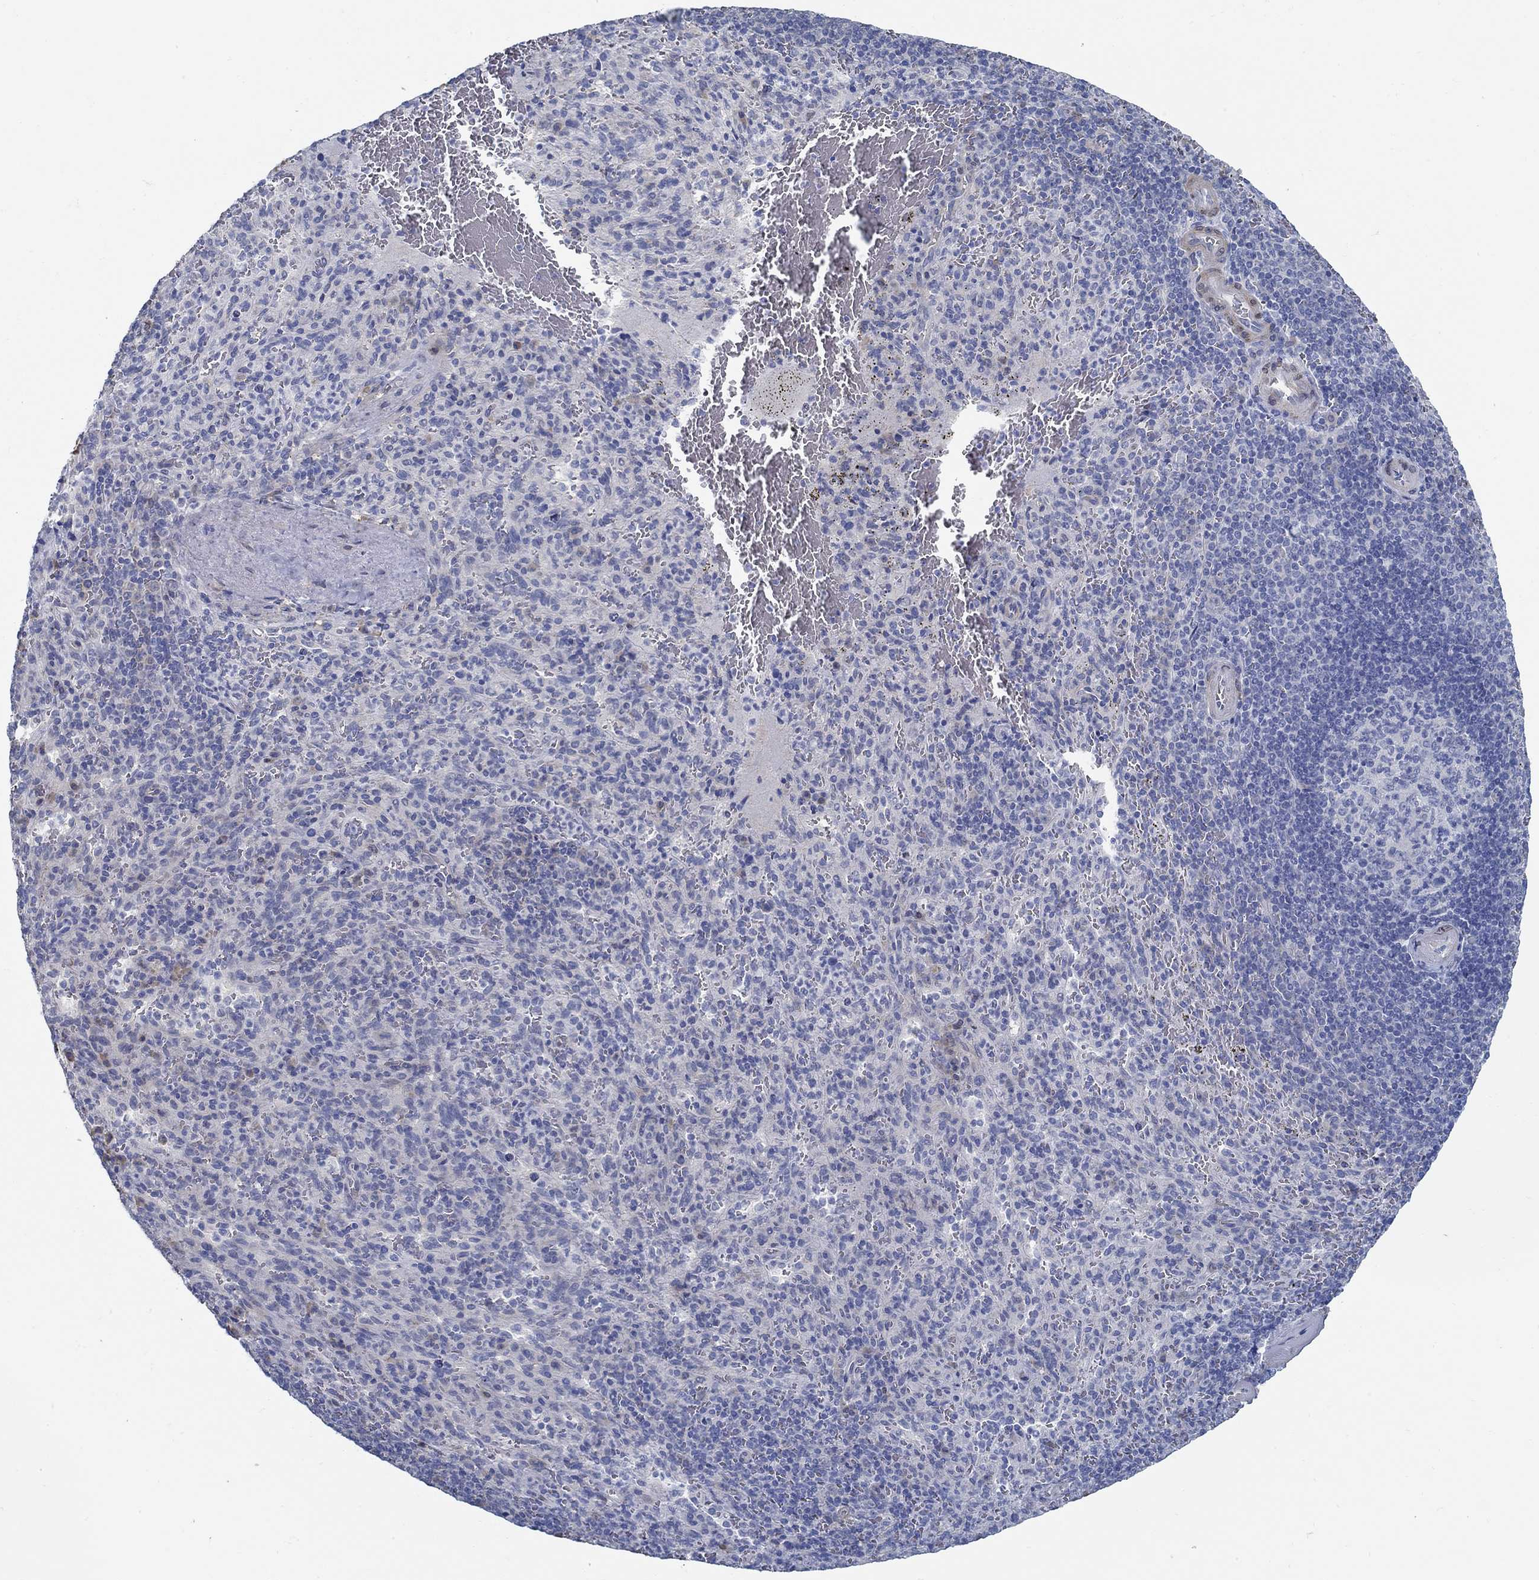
{"staining": {"intensity": "negative", "quantity": "none", "location": "none"}, "tissue": "spleen", "cell_type": "Cells in red pulp", "image_type": "normal", "snomed": [{"axis": "morphology", "description": "Normal tissue, NOS"}, {"axis": "topography", "description": "Spleen"}], "caption": "Immunohistochemistry image of unremarkable spleen: human spleen stained with DAB displays no significant protein positivity in cells in red pulp.", "gene": "C15orf39", "patient": {"sex": "male", "age": 57}}